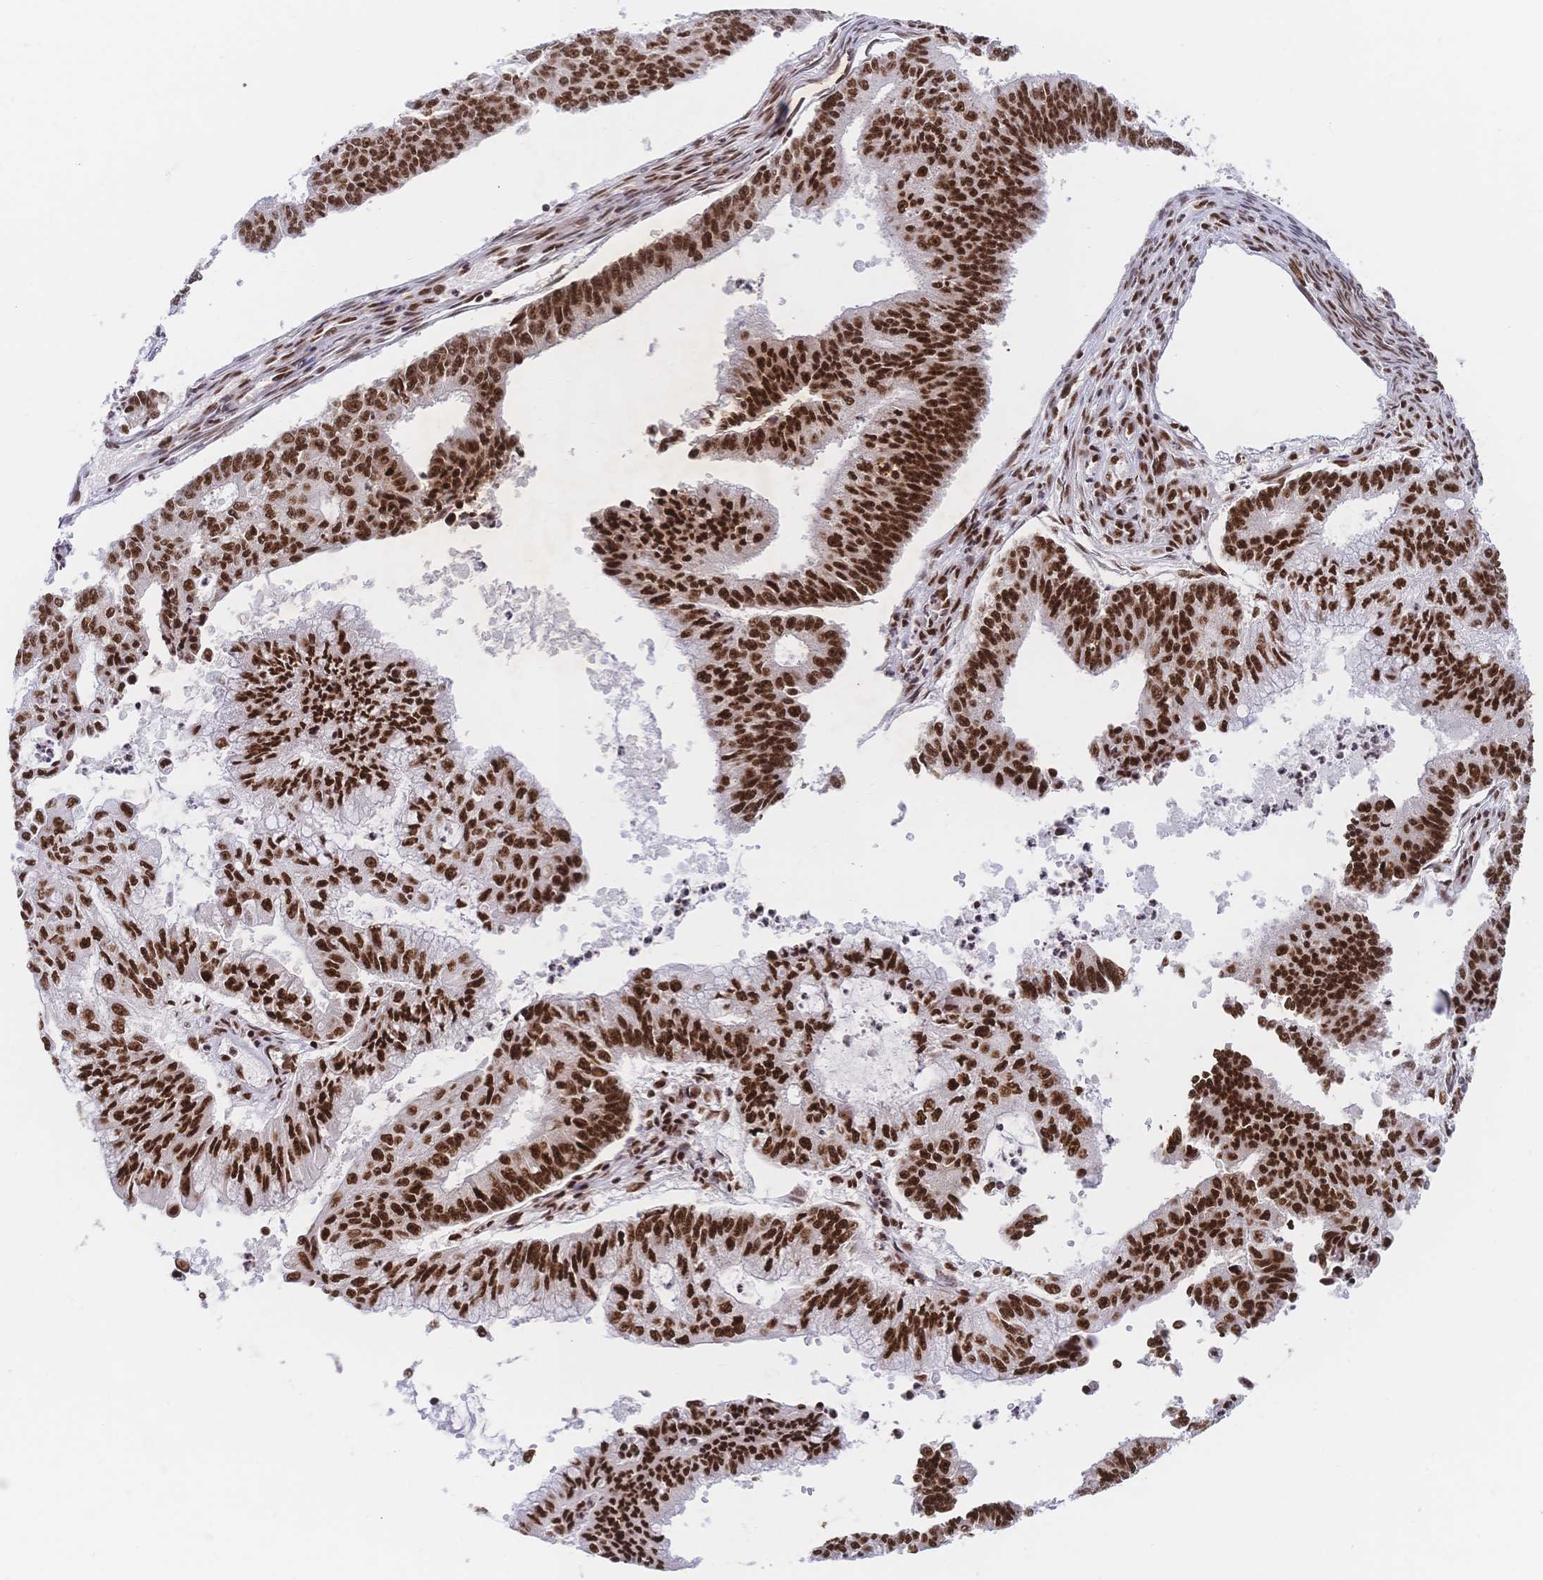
{"staining": {"intensity": "strong", "quantity": ">75%", "location": "nuclear"}, "tissue": "endometrial cancer", "cell_type": "Tumor cells", "image_type": "cancer", "snomed": [{"axis": "morphology", "description": "Adenocarcinoma, NOS"}, {"axis": "topography", "description": "Endometrium"}], "caption": "Immunohistochemistry histopathology image of adenocarcinoma (endometrial) stained for a protein (brown), which demonstrates high levels of strong nuclear positivity in about >75% of tumor cells.", "gene": "SRSF1", "patient": {"sex": "female", "age": 61}}